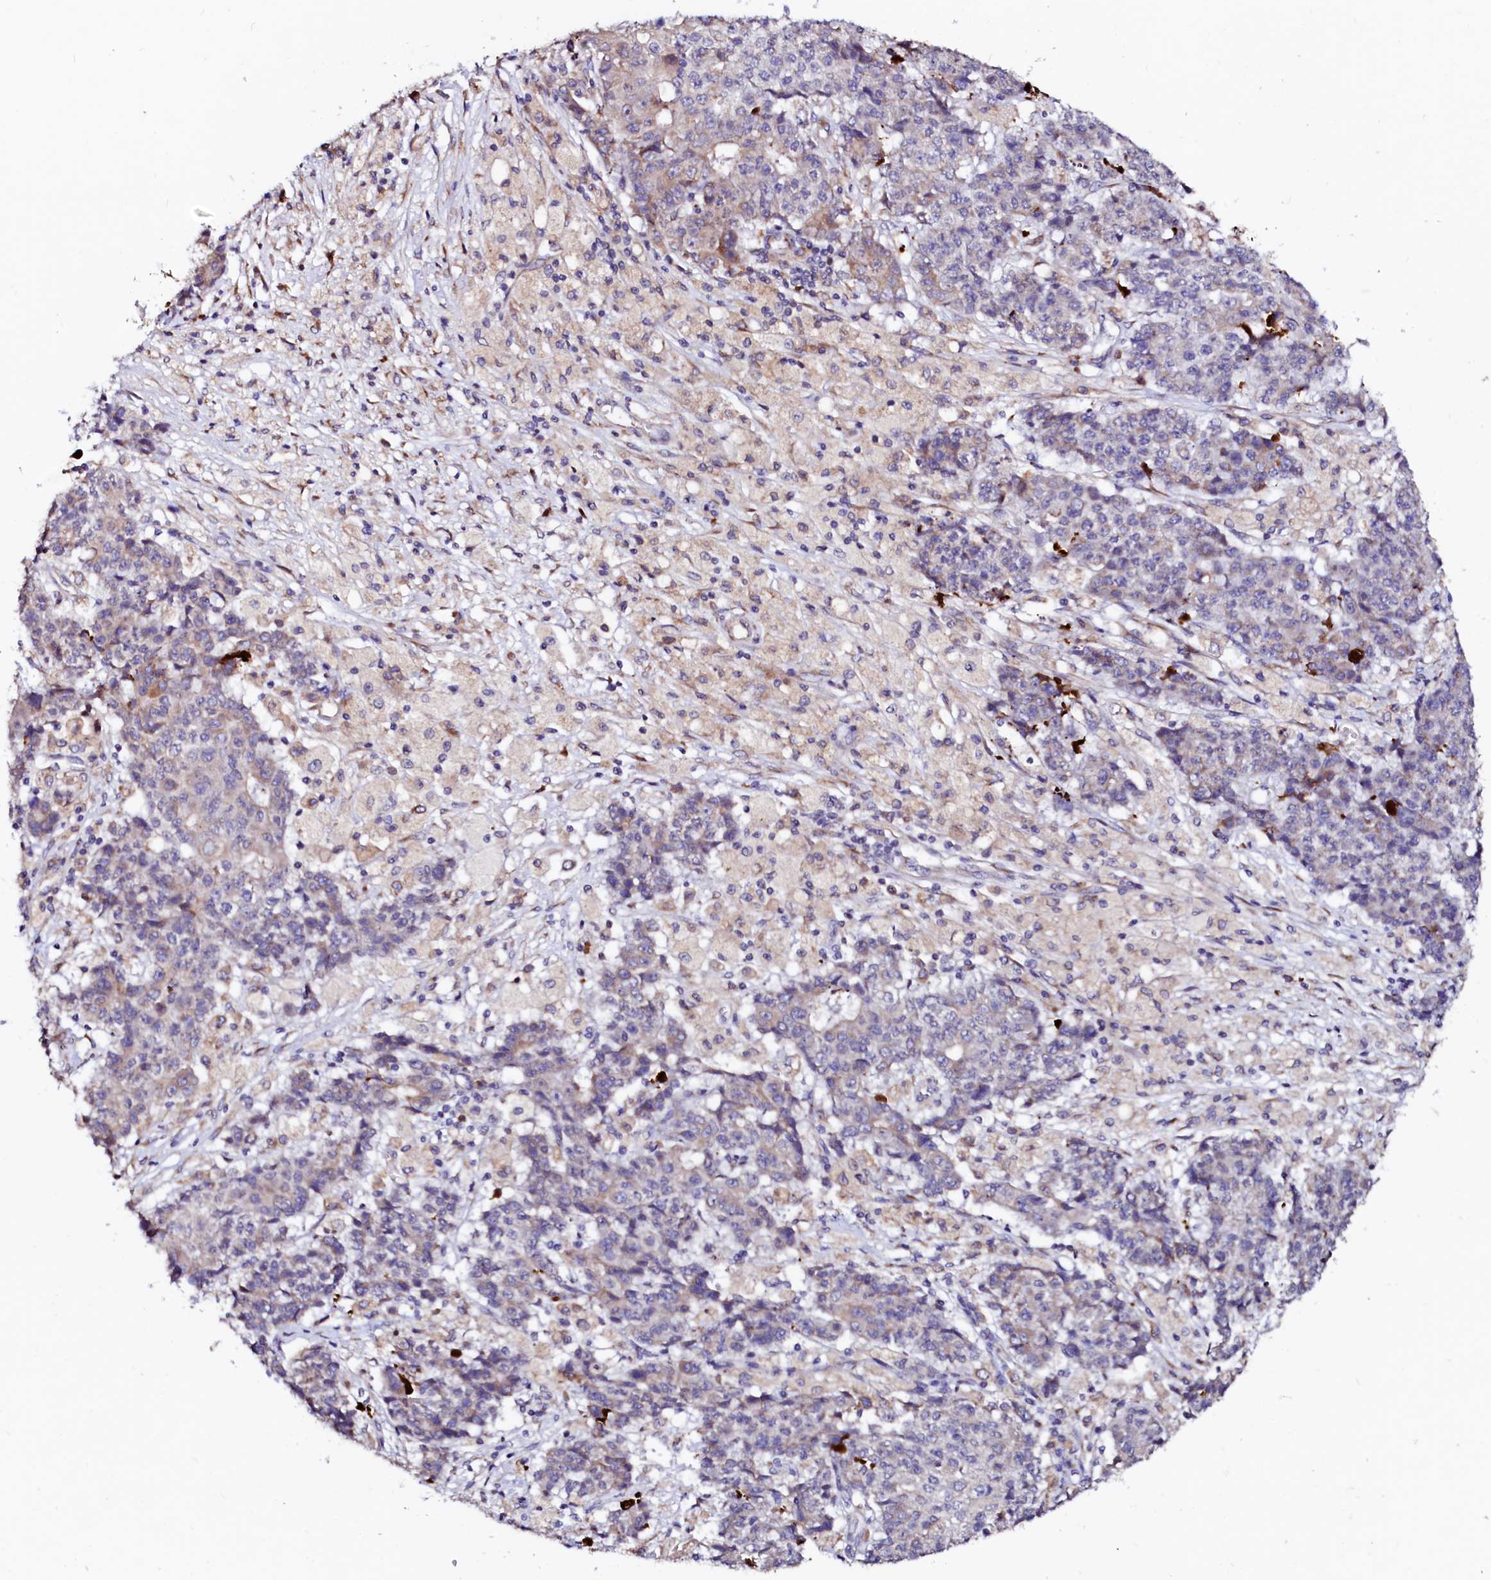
{"staining": {"intensity": "weak", "quantity": "<25%", "location": "cytoplasmic/membranous"}, "tissue": "ovarian cancer", "cell_type": "Tumor cells", "image_type": "cancer", "snomed": [{"axis": "morphology", "description": "Carcinoma, endometroid"}, {"axis": "topography", "description": "Ovary"}], "caption": "Human endometroid carcinoma (ovarian) stained for a protein using immunohistochemistry shows no expression in tumor cells.", "gene": "LMAN1", "patient": {"sex": "female", "age": 42}}